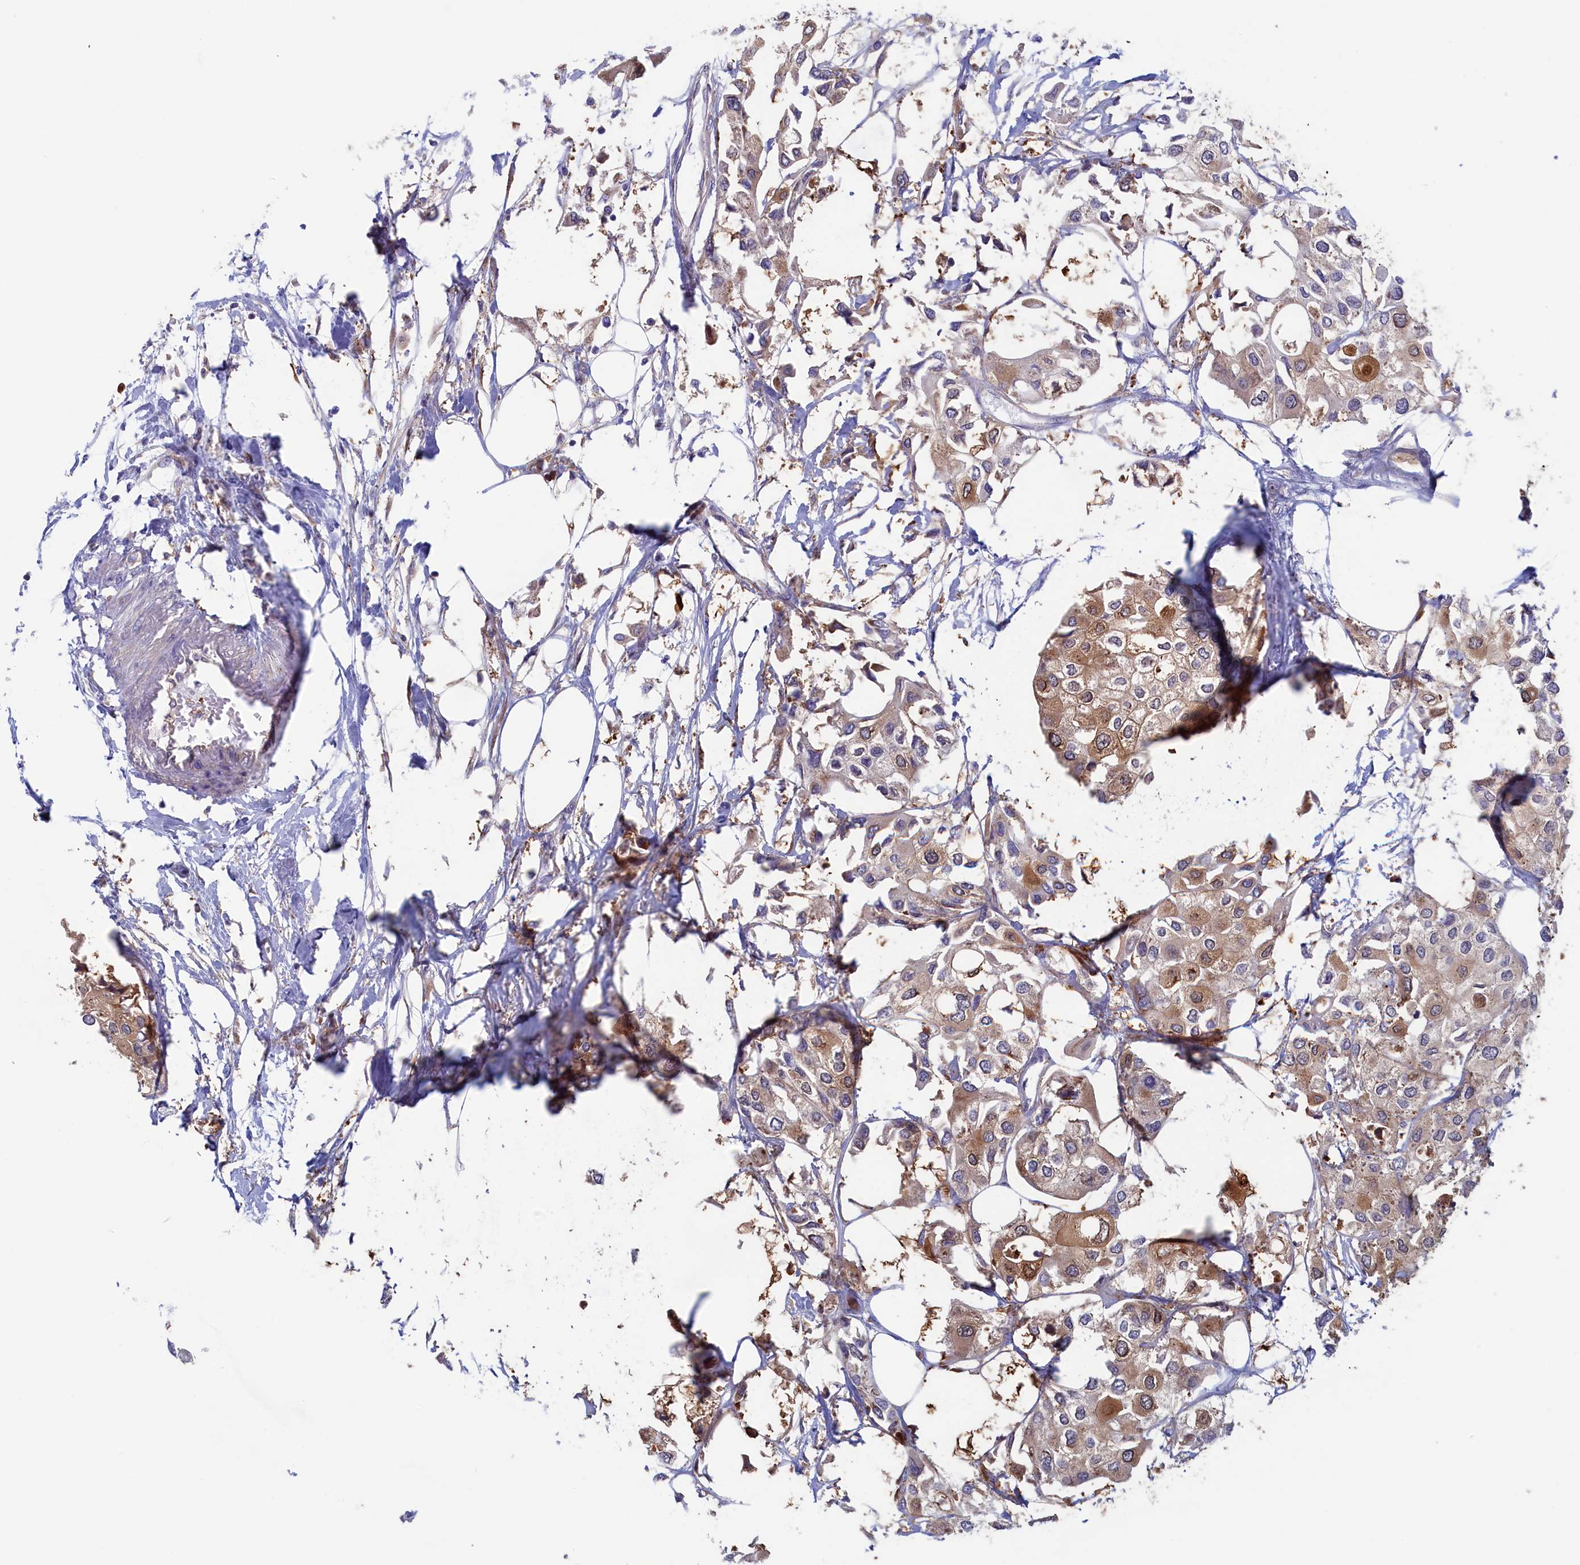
{"staining": {"intensity": "weak", "quantity": "25%-75%", "location": "cytoplasmic/membranous"}, "tissue": "urothelial cancer", "cell_type": "Tumor cells", "image_type": "cancer", "snomed": [{"axis": "morphology", "description": "Urothelial carcinoma, High grade"}, {"axis": "topography", "description": "Urinary bladder"}], "caption": "Tumor cells reveal low levels of weak cytoplasmic/membranous expression in about 25%-75% of cells in urothelial carcinoma (high-grade).", "gene": "SYNDIG1L", "patient": {"sex": "male", "age": 64}}